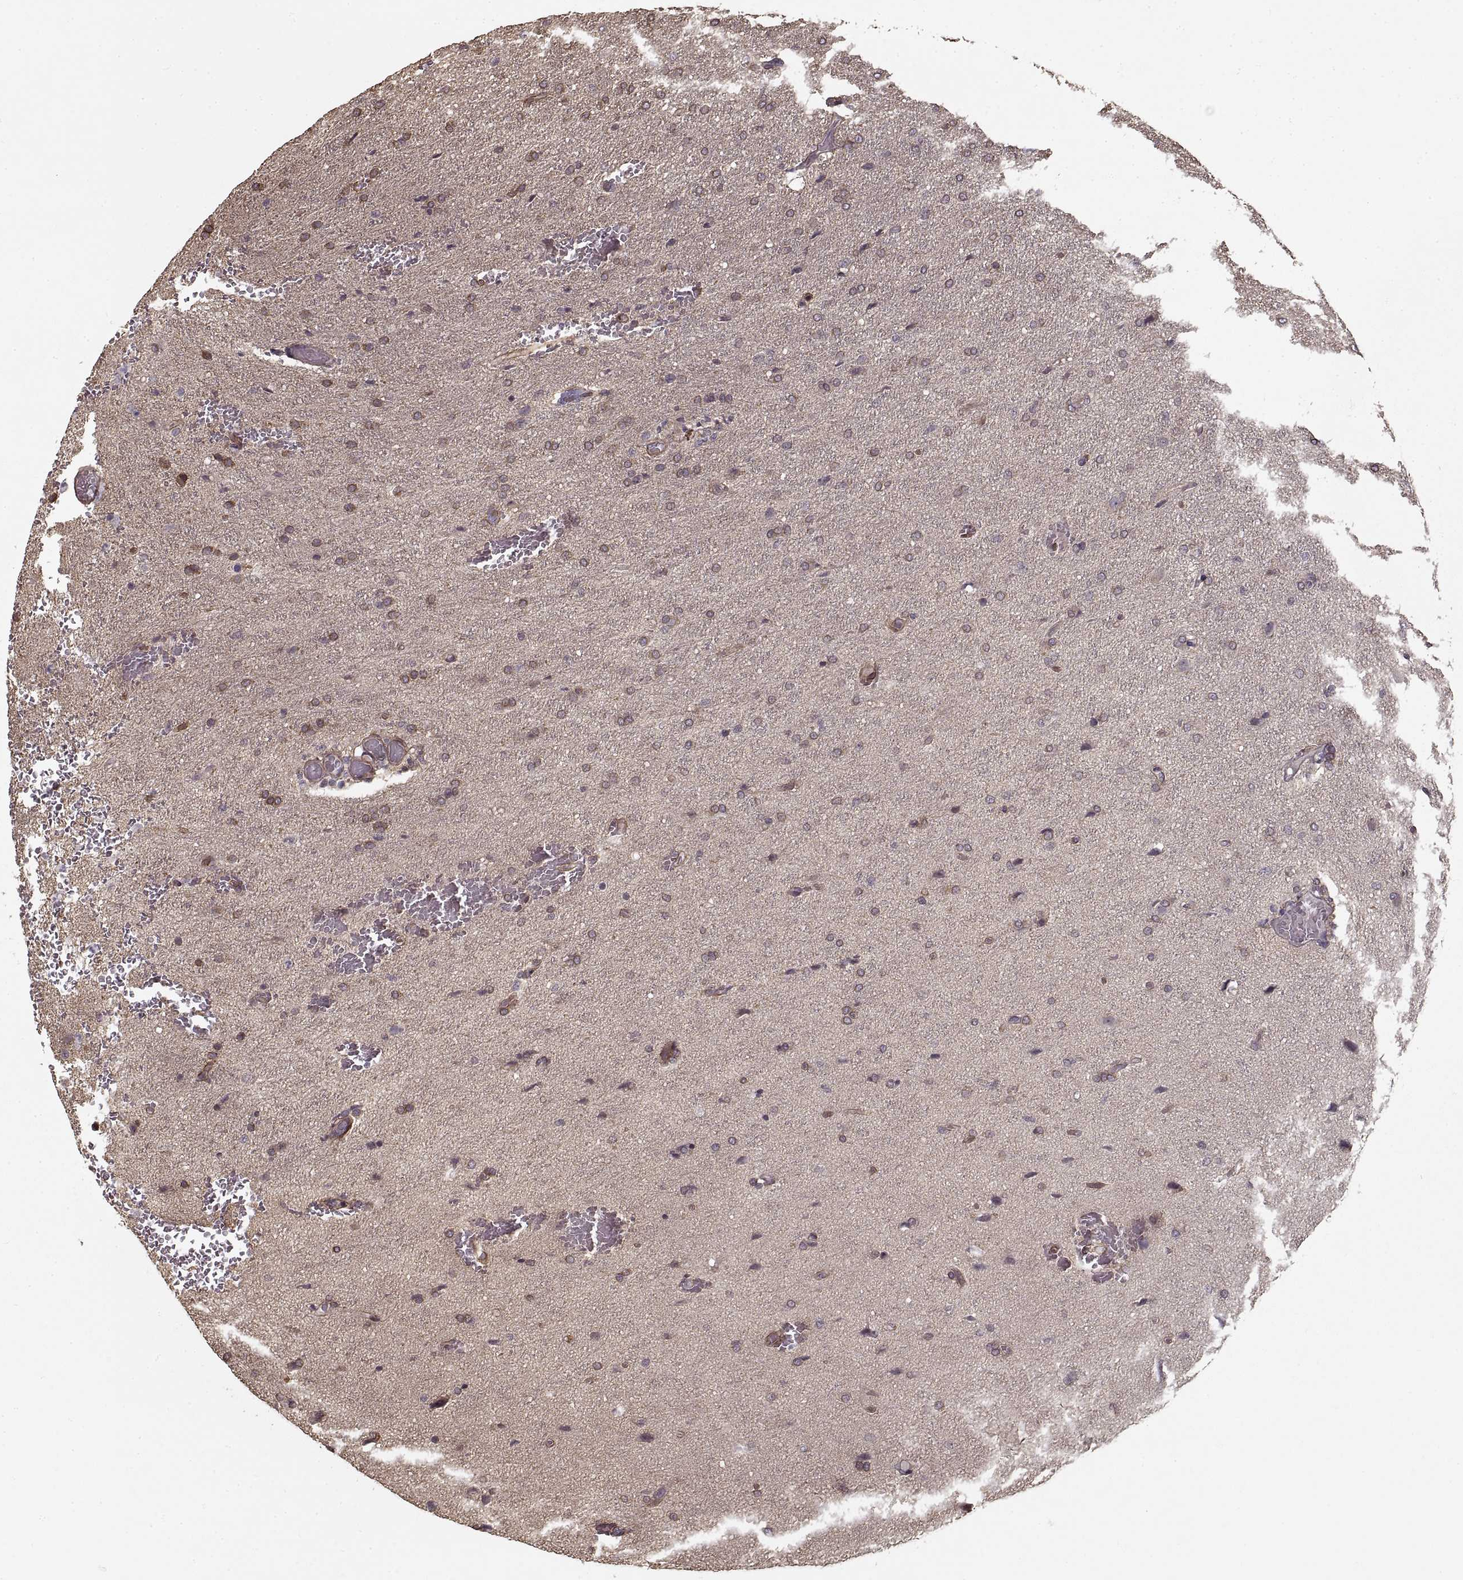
{"staining": {"intensity": "negative", "quantity": "none", "location": "none"}, "tissue": "glioma", "cell_type": "Tumor cells", "image_type": "cancer", "snomed": [{"axis": "morphology", "description": "Glioma, malignant, High grade"}, {"axis": "topography", "description": "Brain"}], "caption": "Immunohistochemical staining of glioma demonstrates no significant positivity in tumor cells.", "gene": "LAMB2", "patient": {"sex": "male", "age": 68}}